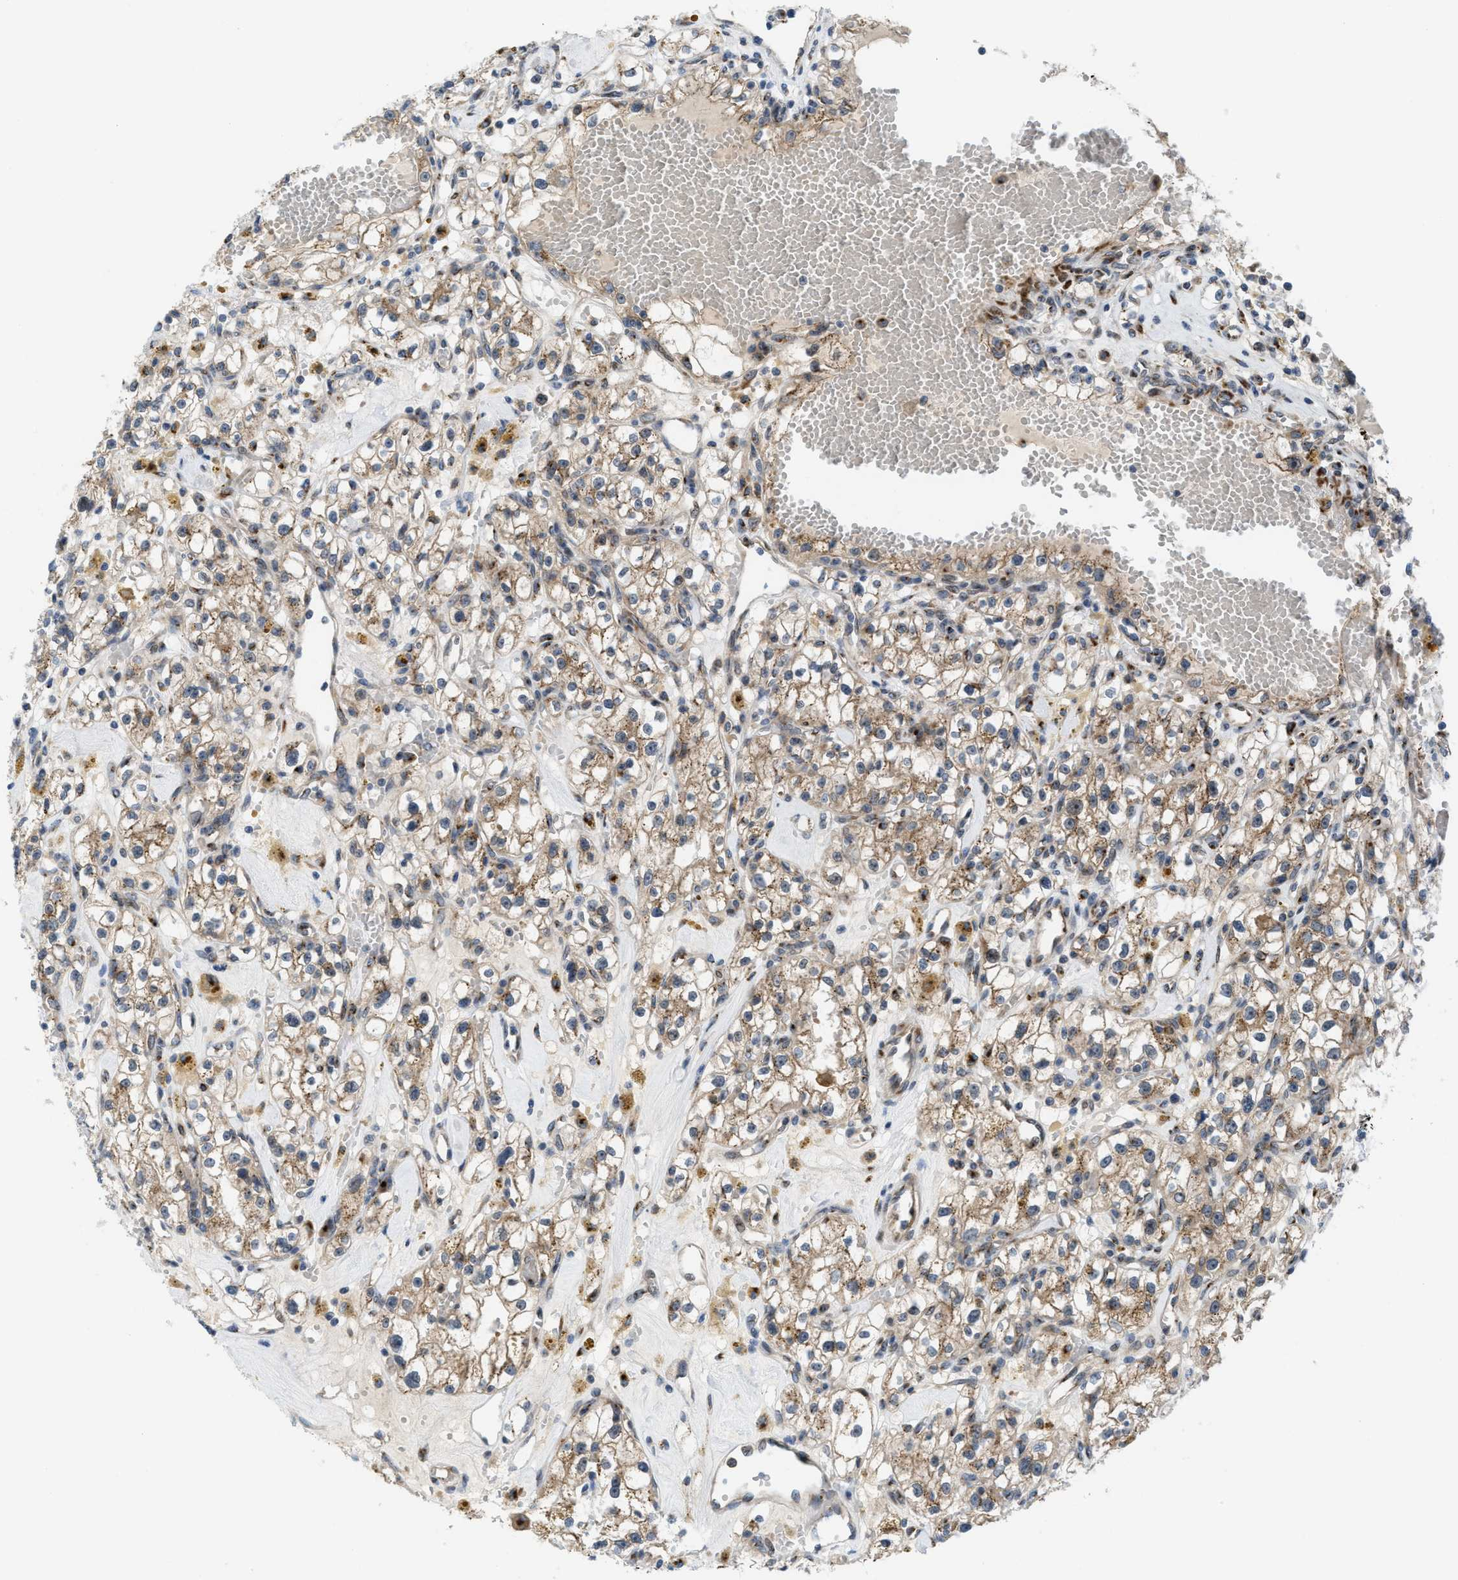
{"staining": {"intensity": "weak", "quantity": ">75%", "location": "cytoplasmic/membranous"}, "tissue": "renal cancer", "cell_type": "Tumor cells", "image_type": "cancer", "snomed": [{"axis": "morphology", "description": "Adenocarcinoma, NOS"}, {"axis": "topography", "description": "Kidney"}], "caption": "Human renal cancer stained with a protein marker displays weak staining in tumor cells.", "gene": "SLC38A10", "patient": {"sex": "male", "age": 56}}